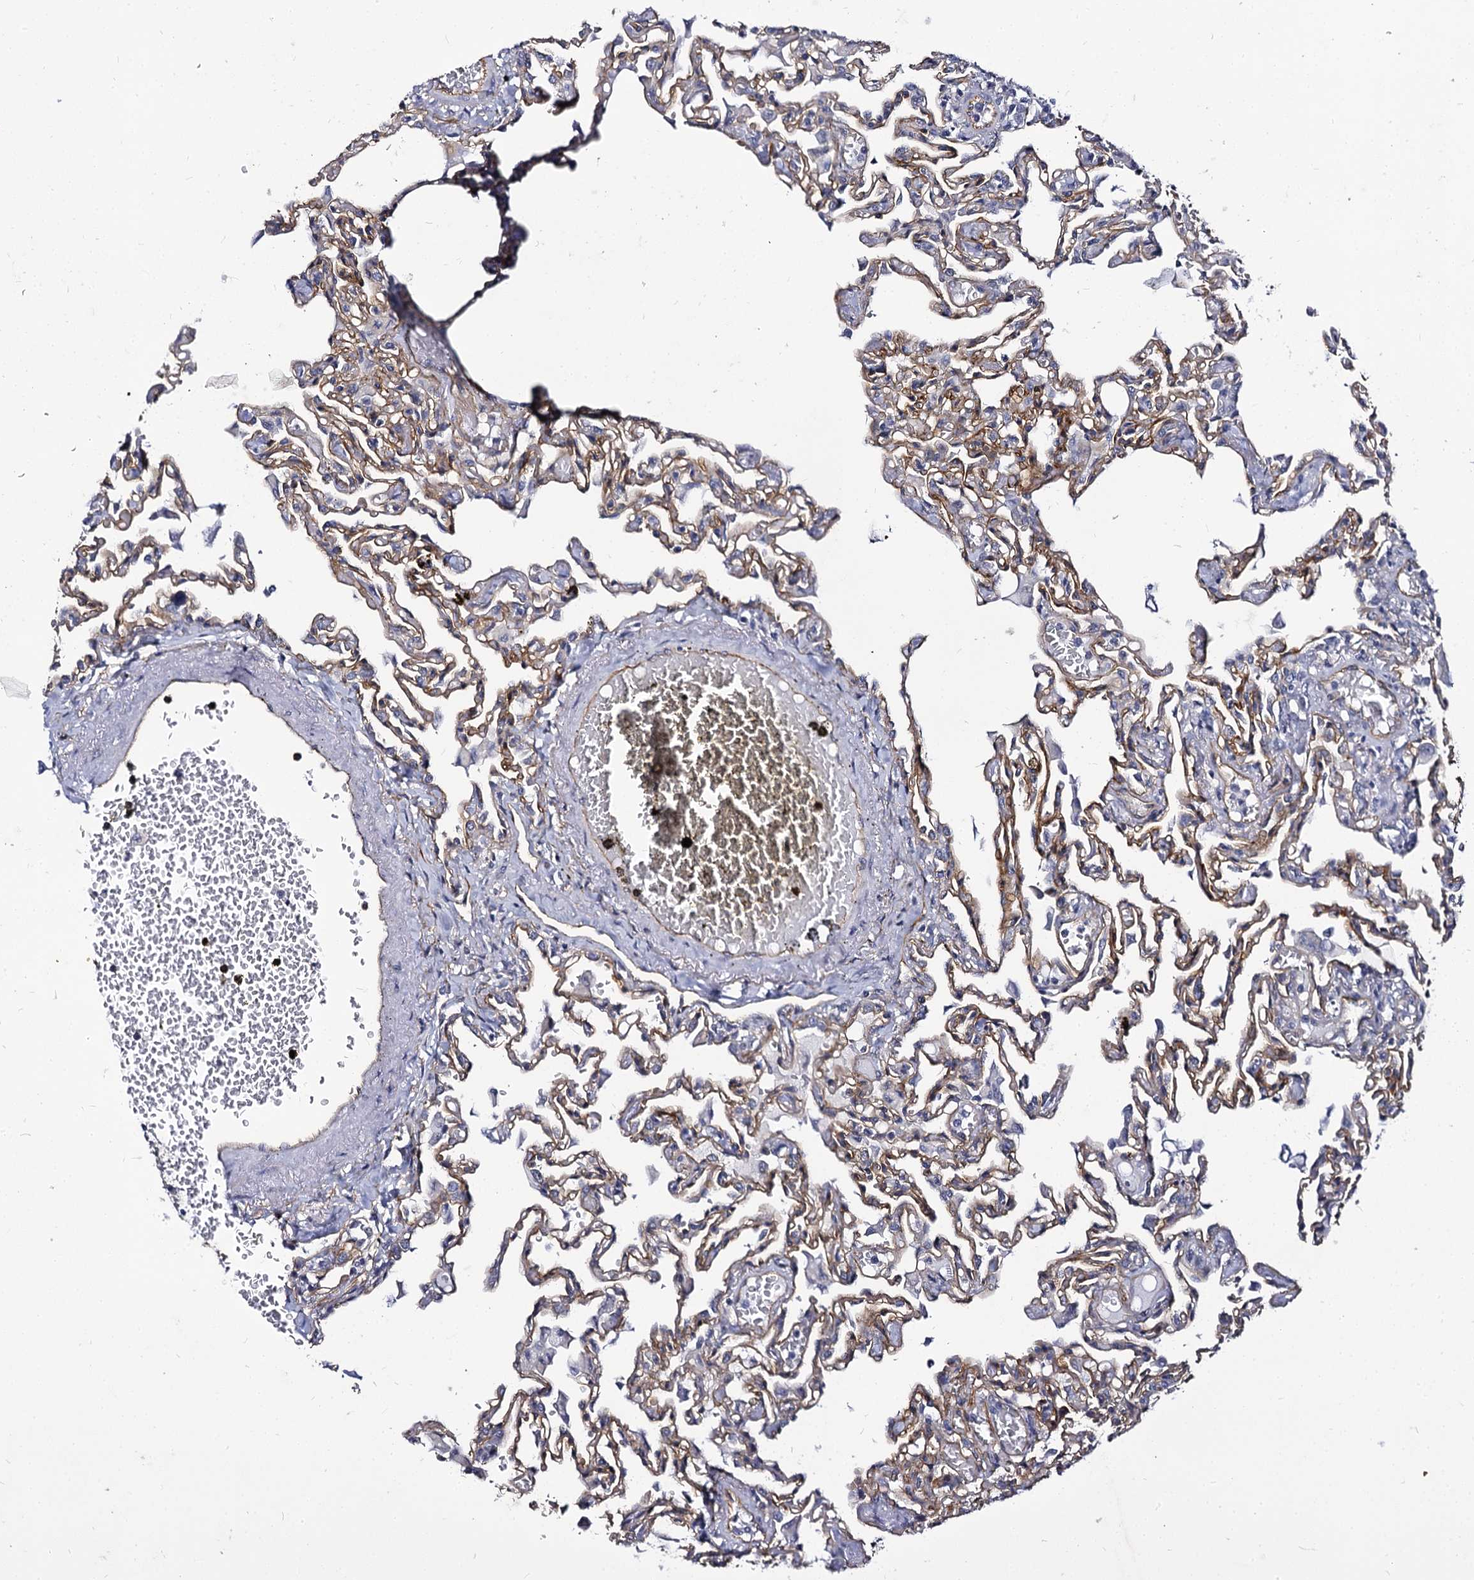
{"staining": {"intensity": "moderate", "quantity": "<25%", "location": "cytoplasmic/membranous"}, "tissue": "lung", "cell_type": "Alveolar cells", "image_type": "normal", "snomed": [{"axis": "morphology", "description": "Normal tissue, NOS"}, {"axis": "topography", "description": "Bronchus"}, {"axis": "topography", "description": "Lung"}], "caption": "Lung stained with DAB immunohistochemistry demonstrates low levels of moderate cytoplasmic/membranous staining in about <25% of alveolar cells.", "gene": "CBFB", "patient": {"sex": "female", "age": 49}}